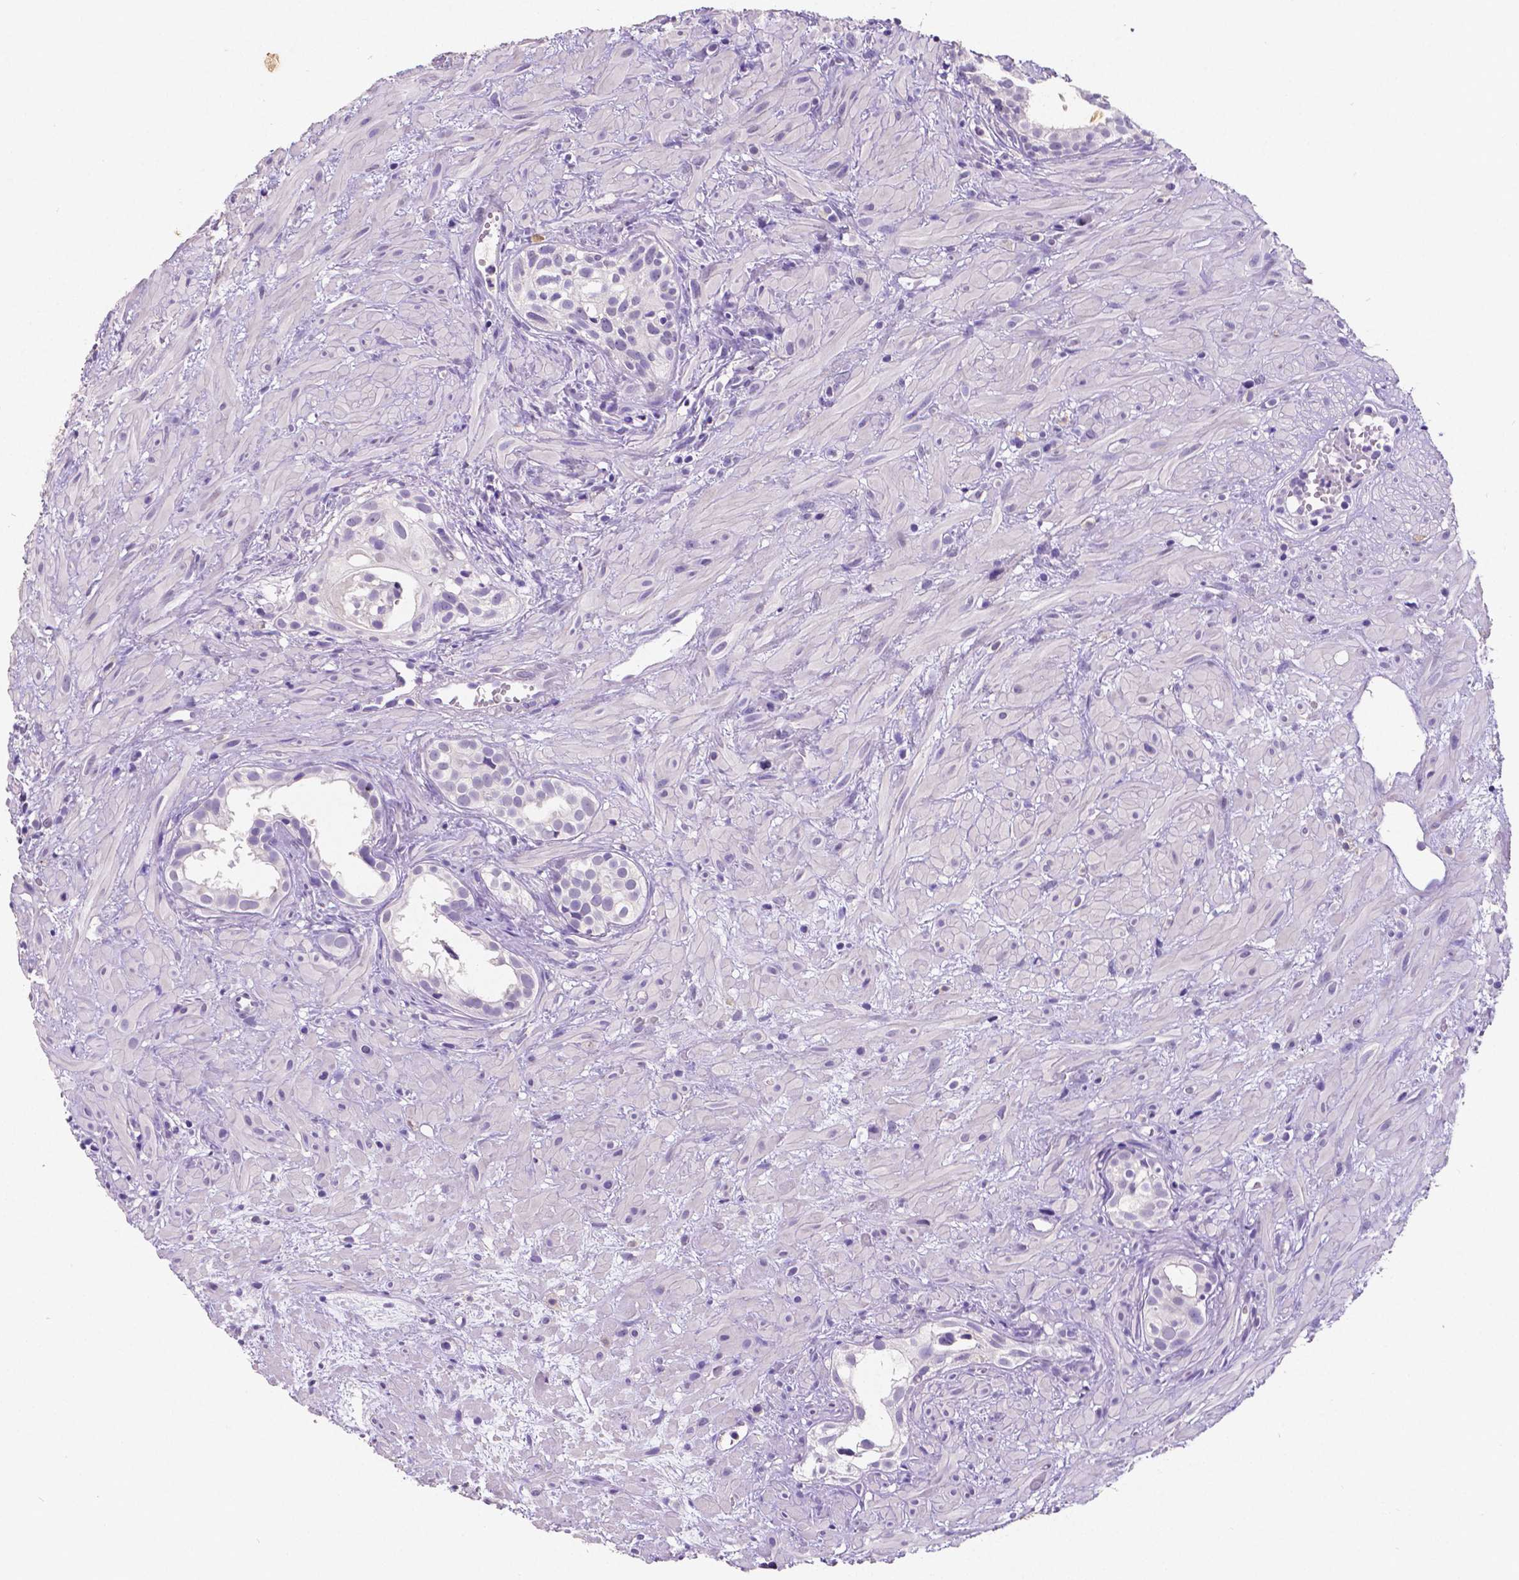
{"staining": {"intensity": "negative", "quantity": "none", "location": "none"}, "tissue": "prostate cancer", "cell_type": "Tumor cells", "image_type": "cancer", "snomed": [{"axis": "morphology", "description": "Adenocarcinoma, High grade"}, {"axis": "topography", "description": "Prostate"}], "caption": "There is no significant positivity in tumor cells of prostate high-grade adenocarcinoma. (DAB immunohistochemistry (IHC) with hematoxylin counter stain).", "gene": "SATB2", "patient": {"sex": "male", "age": 79}}